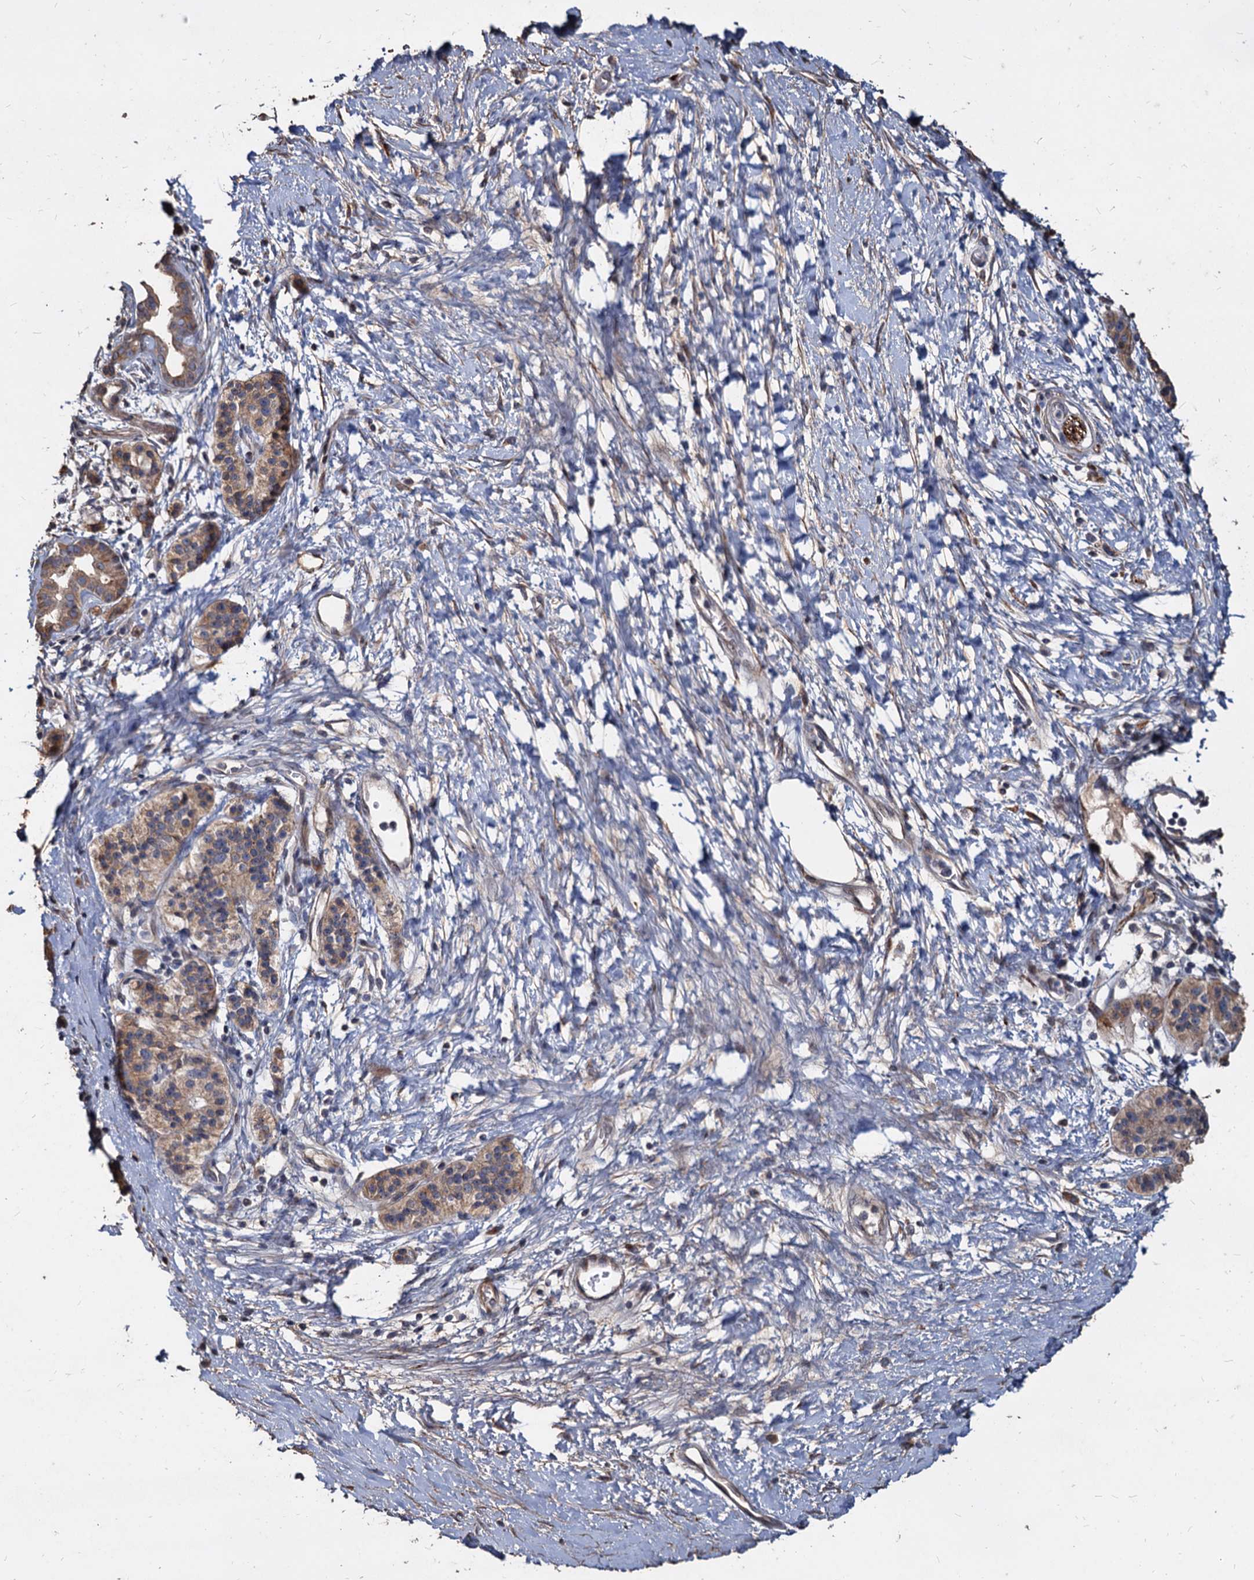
{"staining": {"intensity": "weak", "quantity": ">75%", "location": "cytoplasmic/membranous"}, "tissue": "pancreatic cancer", "cell_type": "Tumor cells", "image_type": "cancer", "snomed": [{"axis": "morphology", "description": "Adenocarcinoma, NOS"}, {"axis": "topography", "description": "Pancreas"}], "caption": "A micrograph of human pancreatic adenocarcinoma stained for a protein displays weak cytoplasmic/membranous brown staining in tumor cells.", "gene": "DEPDC4", "patient": {"sex": "male", "age": 50}}